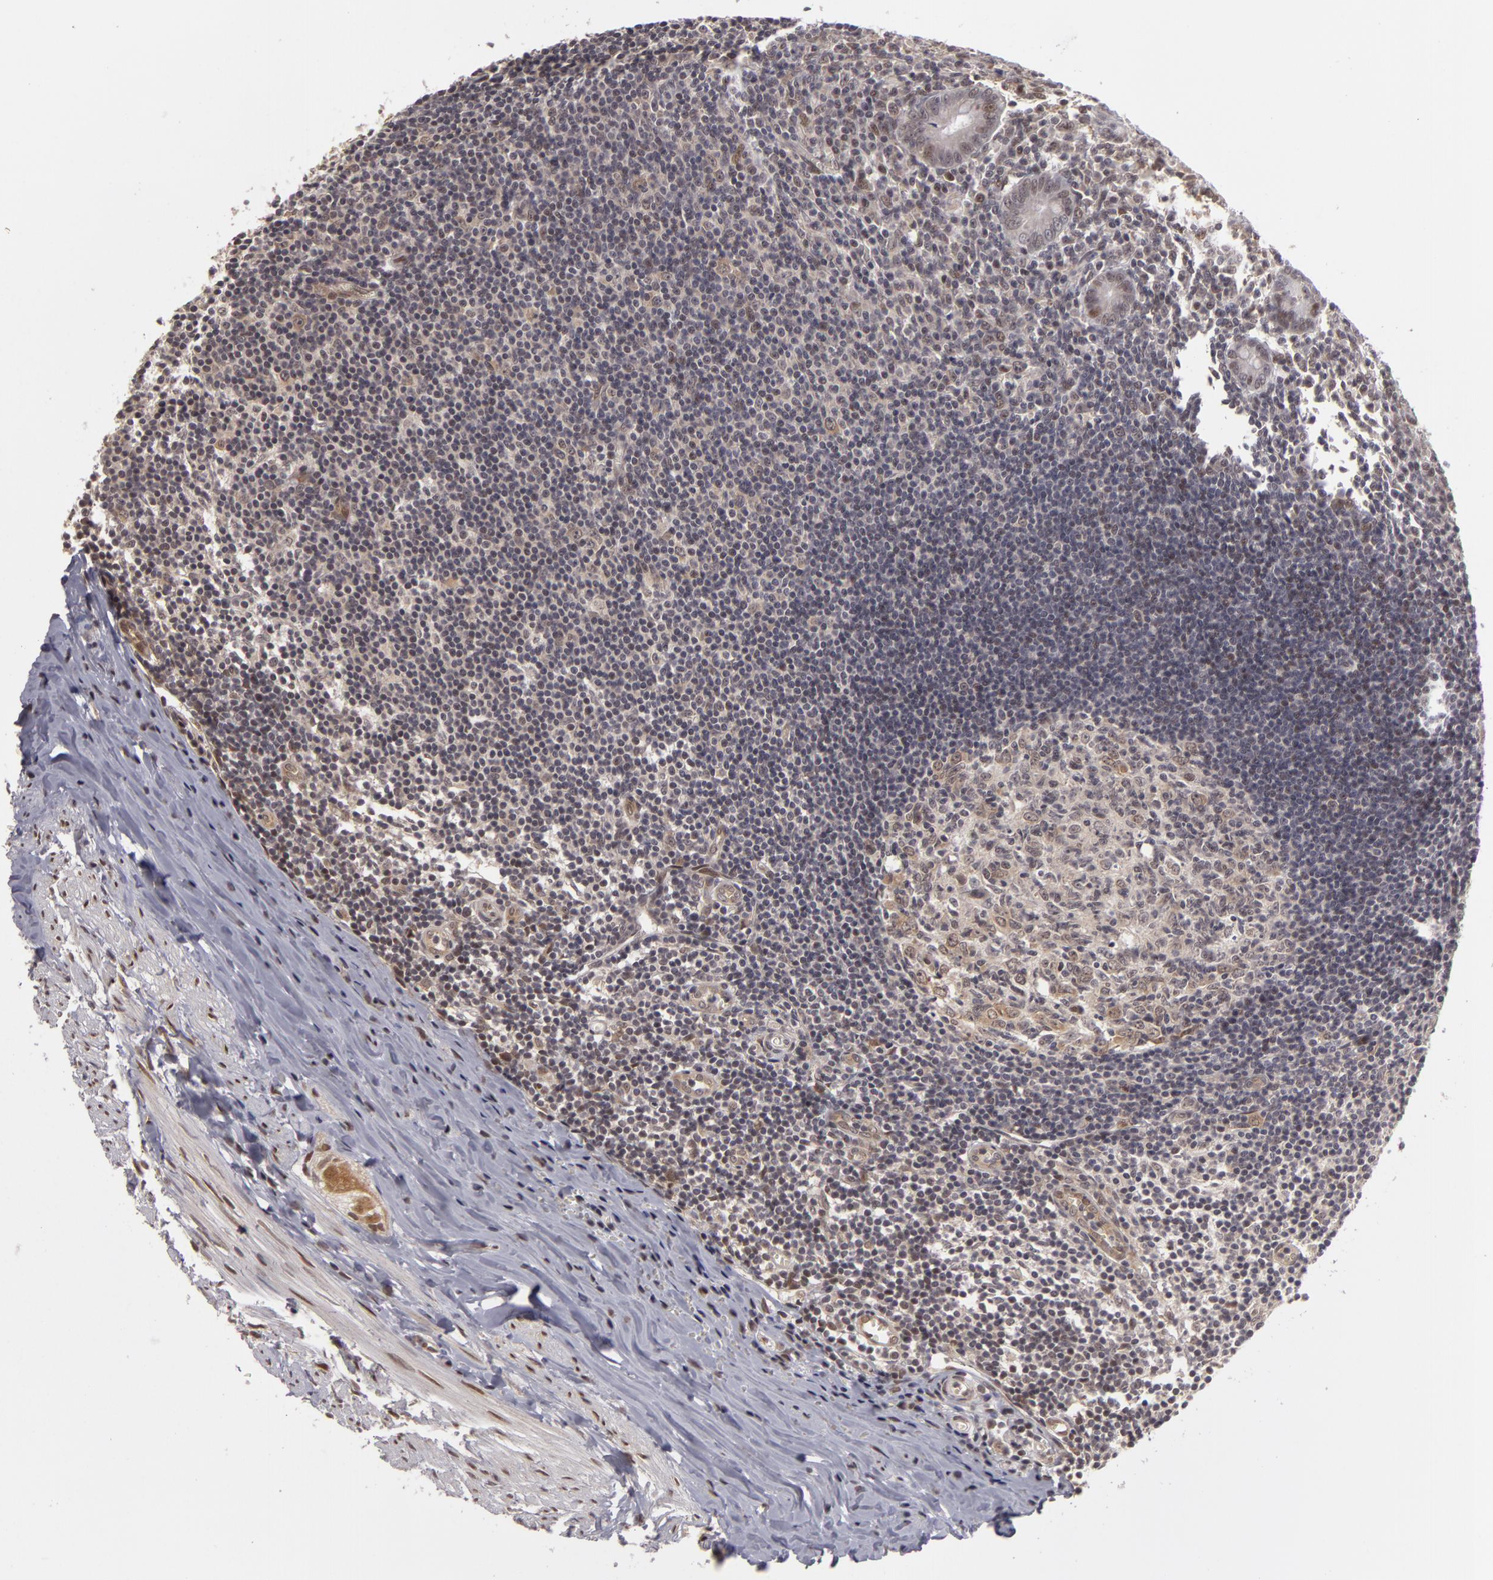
{"staining": {"intensity": "moderate", "quantity": ">75%", "location": "cytoplasmic/membranous,nuclear"}, "tissue": "appendix", "cell_type": "Glandular cells", "image_type": "normal", "snomed": [{"axis": "morphology", "description": "Normal tissue, NOS"}, {"axis": "topography", "description": "Appendix"}], "caption": "A photomicrograph showing moderate cytoplasmic/membranous,nuclear staining in approximately >75% of glandular cells in unremarkable appendix, as visualized by brown immunohistochemical staining.", "gene": "ZNF133", "patient": {"sex": "female", "age": 19}}